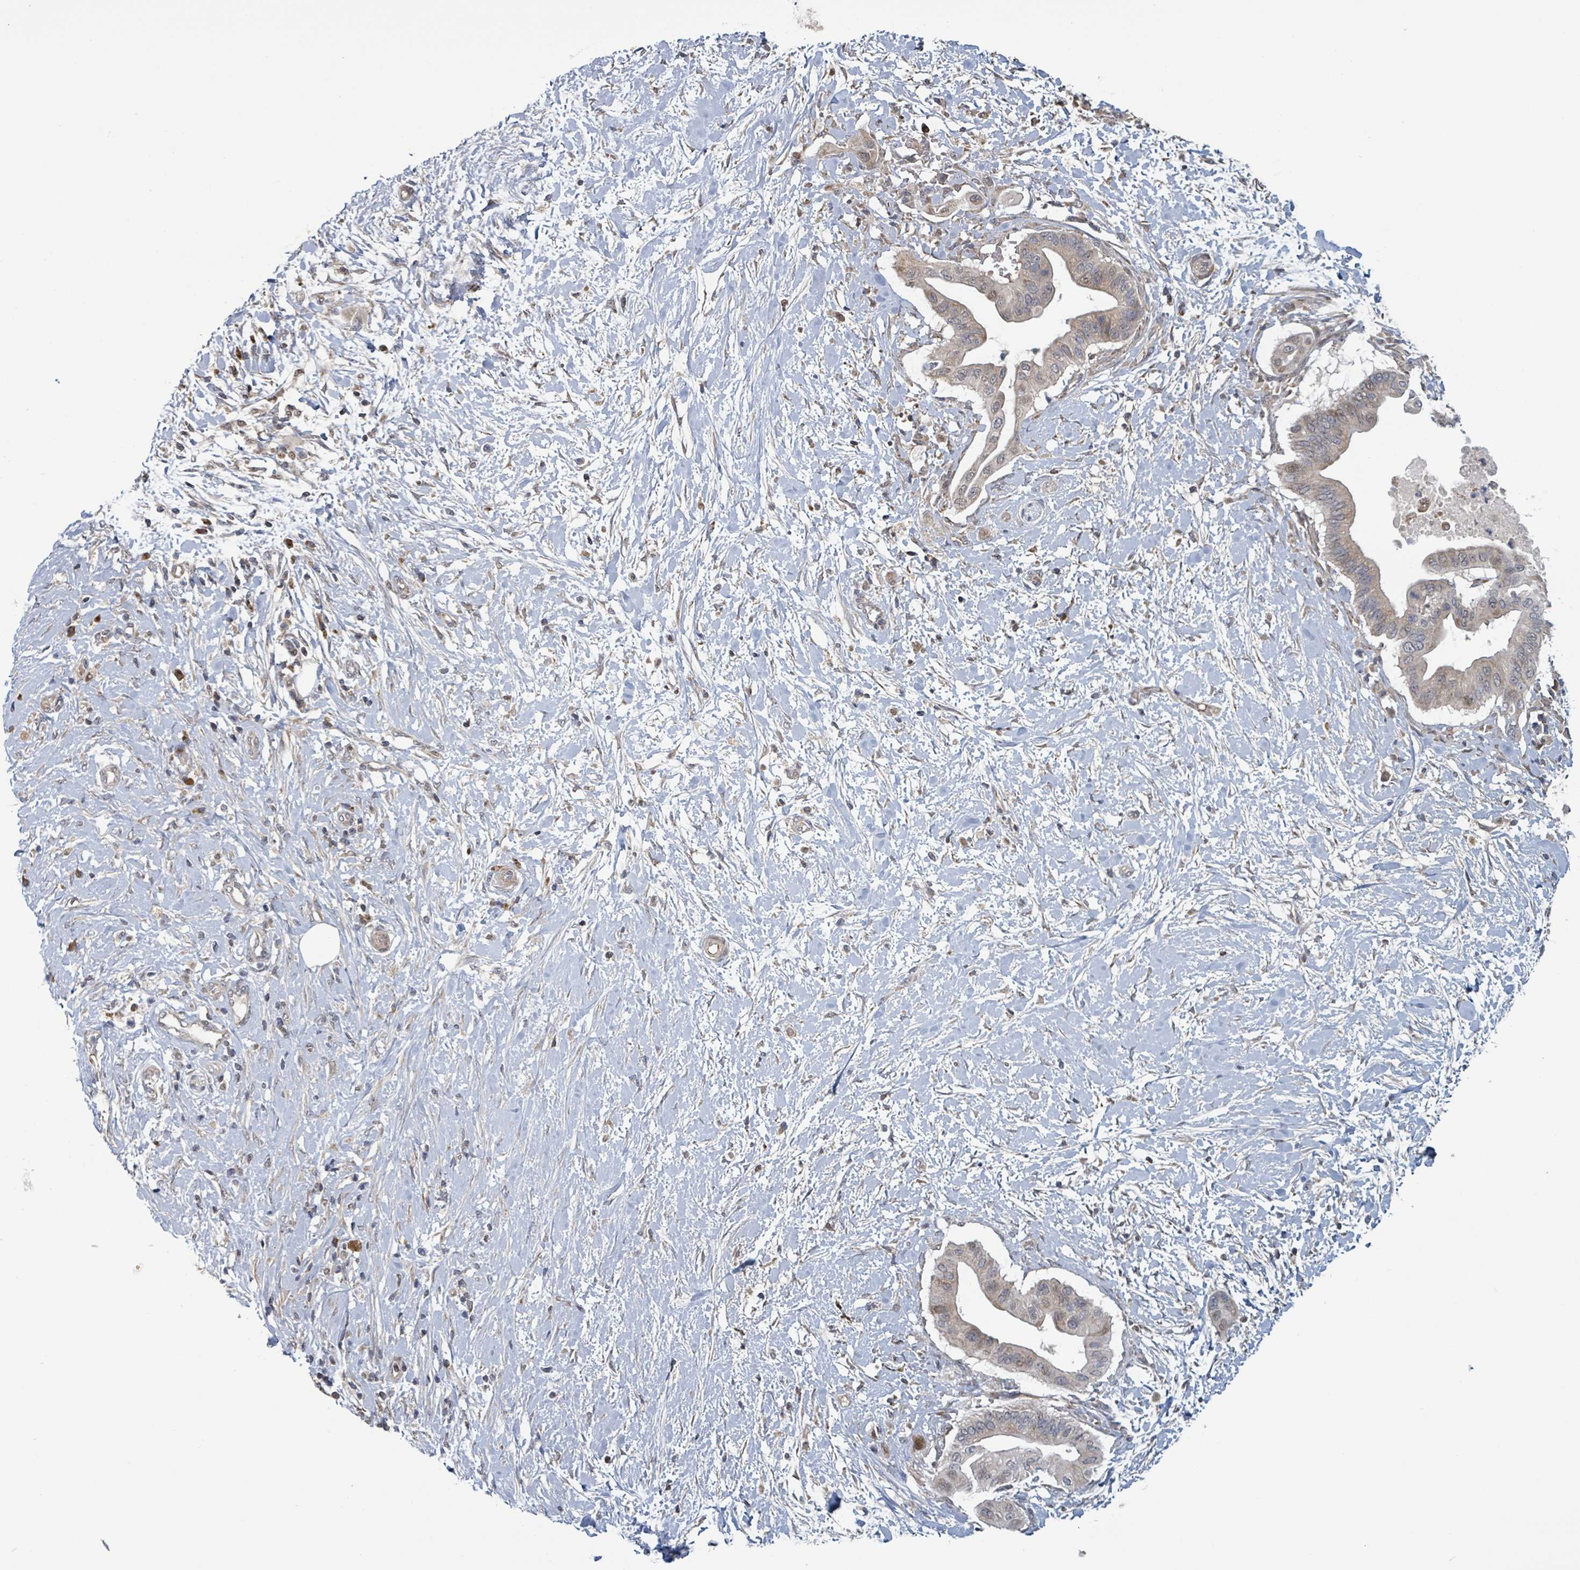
{"staining": {"intensity": "weak", "quantity": "25%-75%", "location": "cytoplasmic/membranous,nuclear"}, "tissue": "pancreatic cancer", "cell_type": "Tumor cells", "image_type": "cancer", "snomed": [{"axis": "morphology", "description": "Adenocarcinoma, NOS"}, {"axis": "topography", "description": "Pancreas"}], "caption": "DAB immunohistochemical staining of adenocarcinoma (pancreatic) demonstrates weak cytoplasmic/membranous and nuclear protein positivity in approximately 25%-75% of tumor cells. Immunohistochemistry (ihc) stains the protein of interest in brown and the nuclei are stained blue.", "gene": "HIVEP1", "patient": {"sex": "male", "age": 68}}